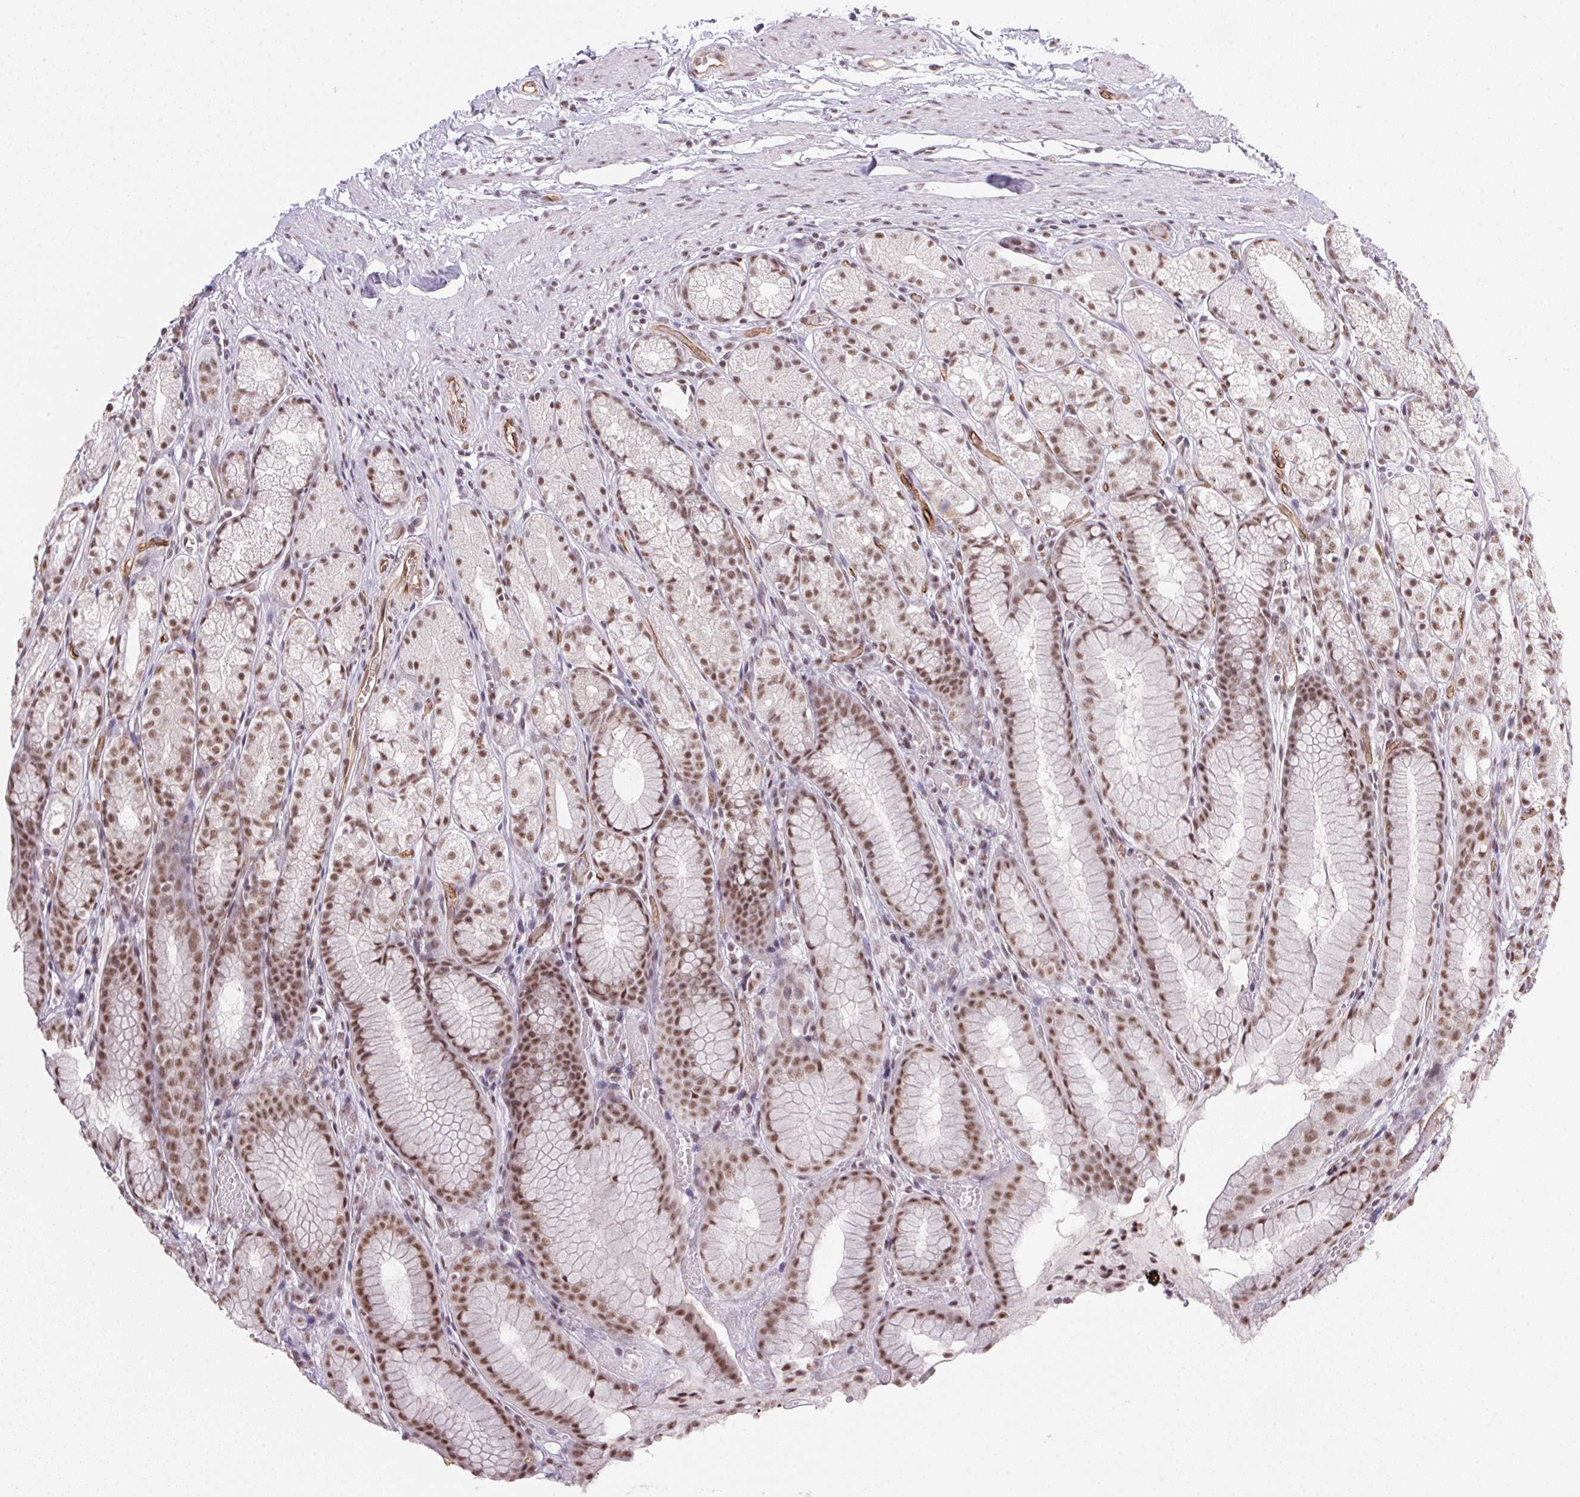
{"staining": {"intensity": "moderate", "quantity": ">75%", "location": "nuclear"}, "tissue": "stomach", "cell_type": "Glandular cells", "image_type": "normal", "snomed": [{"axis": "morphology", "description": "Normal tissue, NOS"}, {"axis": "topography", "description": "Stomach"}], "caption": "Immunohistochemical staining of benign stomach demonstrates >75% levels of moderate nuclear protein positivity in about >75% of glandular cells.", "gene": "SRSF7", "patient": {"sex": "male", "age": 70}}